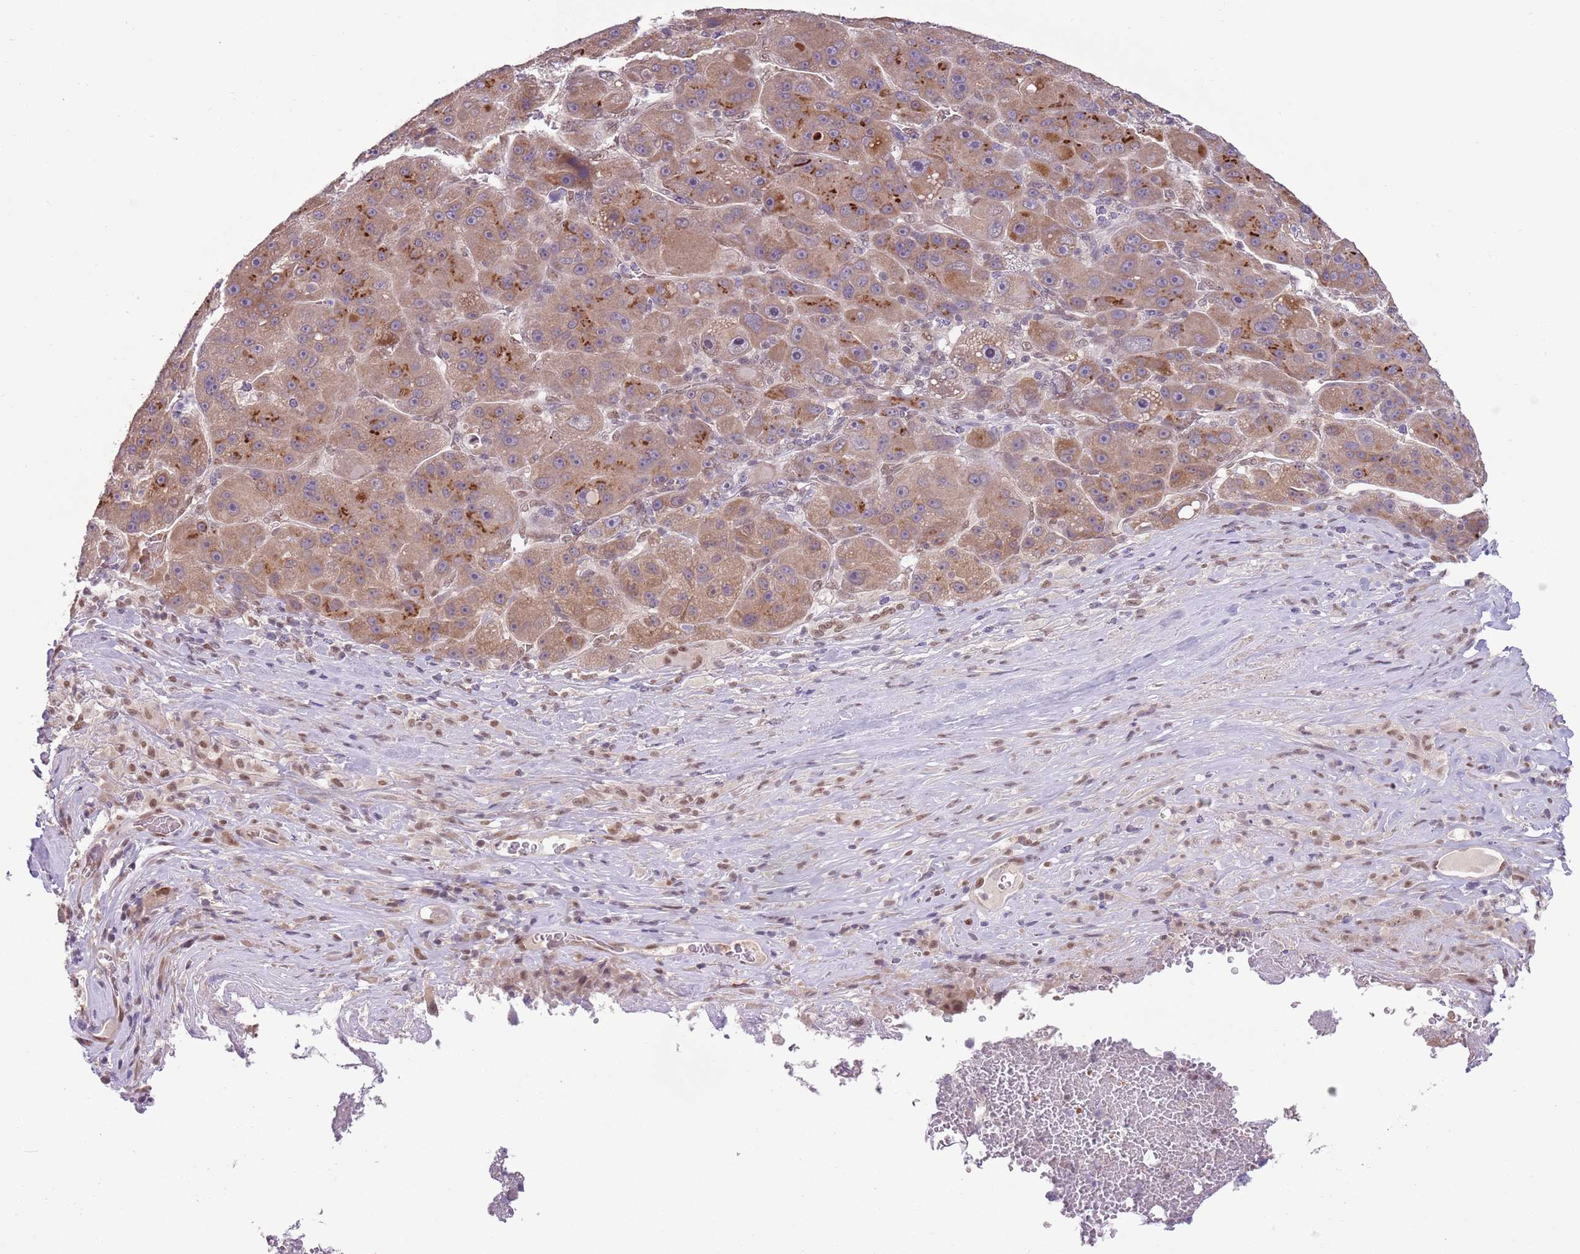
{"staining": {"intensity": "moderate", "quantity": ">75%", "location": "cytoplasmic/membranous"}, "tissue": "liver cancer", "cell_type": "Tumor cells", "image_type": "cancer", "snomed": [{"axis": "morphology", "description": "Carcinoma, Hepatocellular, NOS"}, {"axis": "topography", "description": "Liver"}], "caption": "This histopathology image exhibits IHC staining of human hepatocellular carcinoma (liver), with medium moderate cytoplasmic/membranous positivity in approximately >75% of tumor cells.", "gene": "TM2D1", "patient": {"sex": "male", "age": 76}}